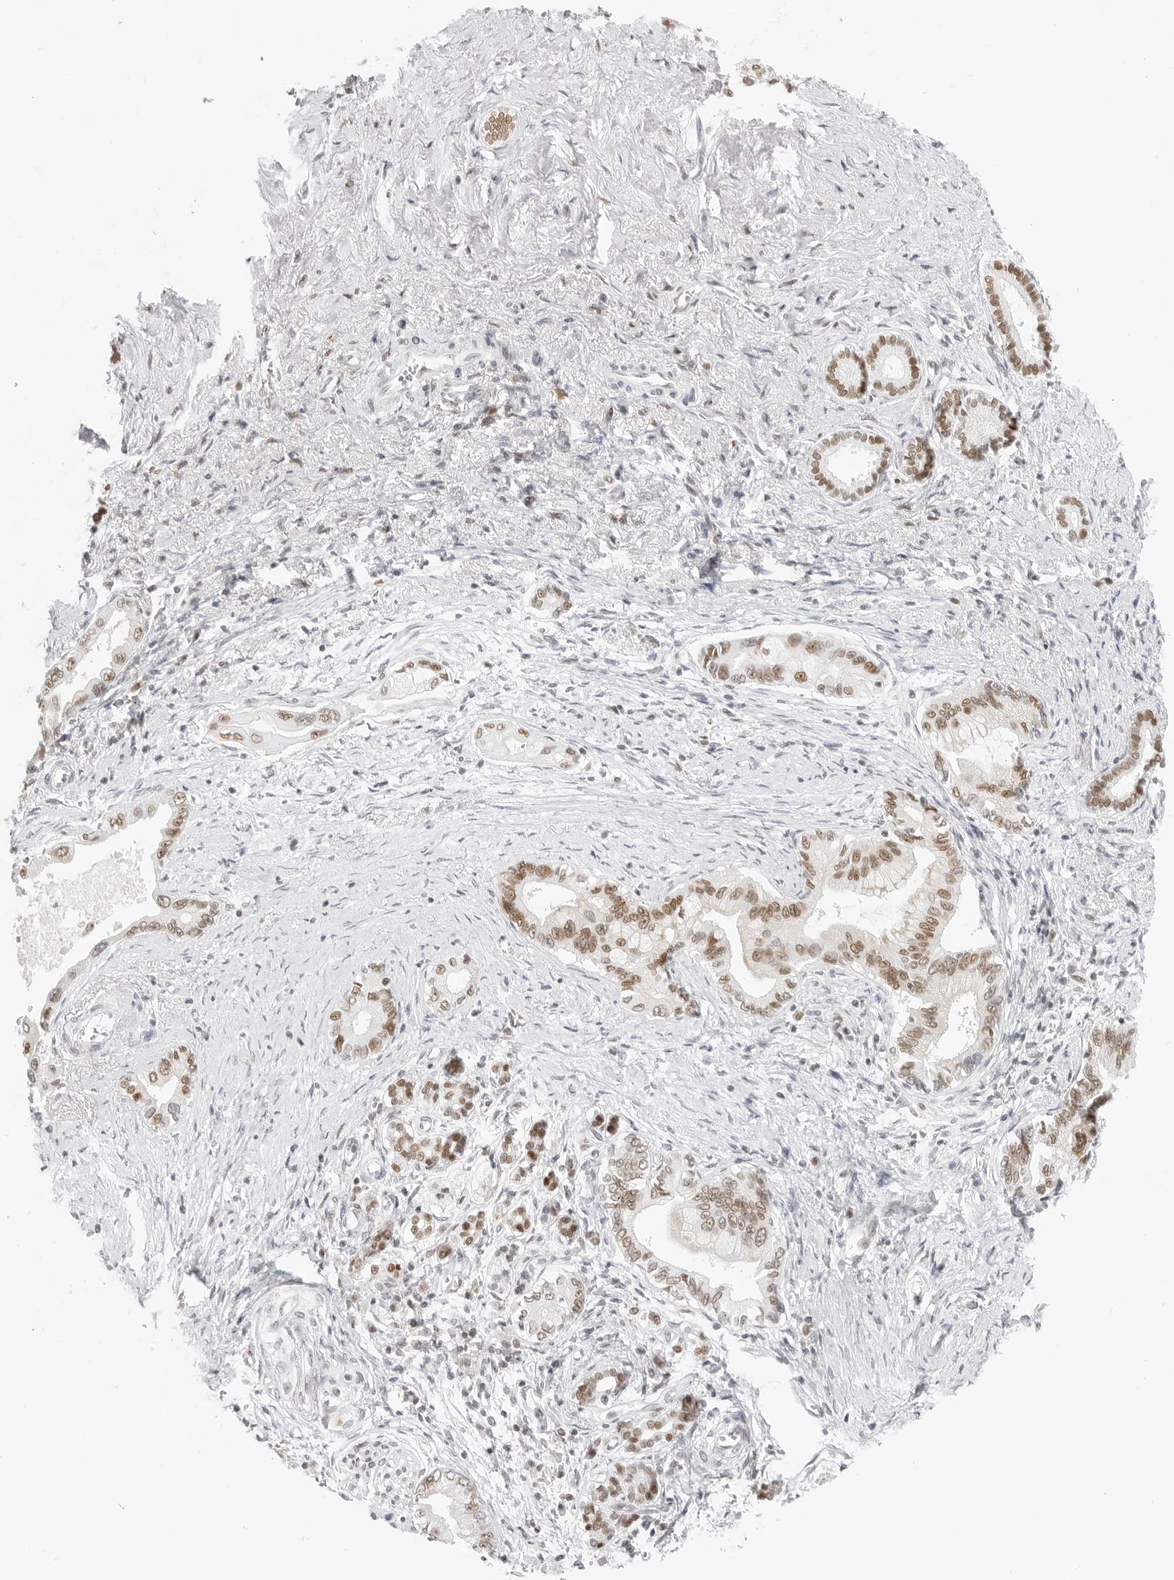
{"staining": {"intensity": "moderate", "quantity": ">75%", "location": "nuclear"}, "tissue": "pancreatic cancer", "cell_type": "Tumor cells", "image_type": "cancer", "snomed": [{"axis": "morphology", "description": "Adenocarcinoma, NOS"}, {"axis": "topography", "description": "Pancreas"}], "caption": "Human pancreatic cancer stained with a brown dye shows moderate nuclear positive positivity in approximately >75% of tumor cells.", "gene": "MSH6", "patient": {"sex": "male", "age": 78}}